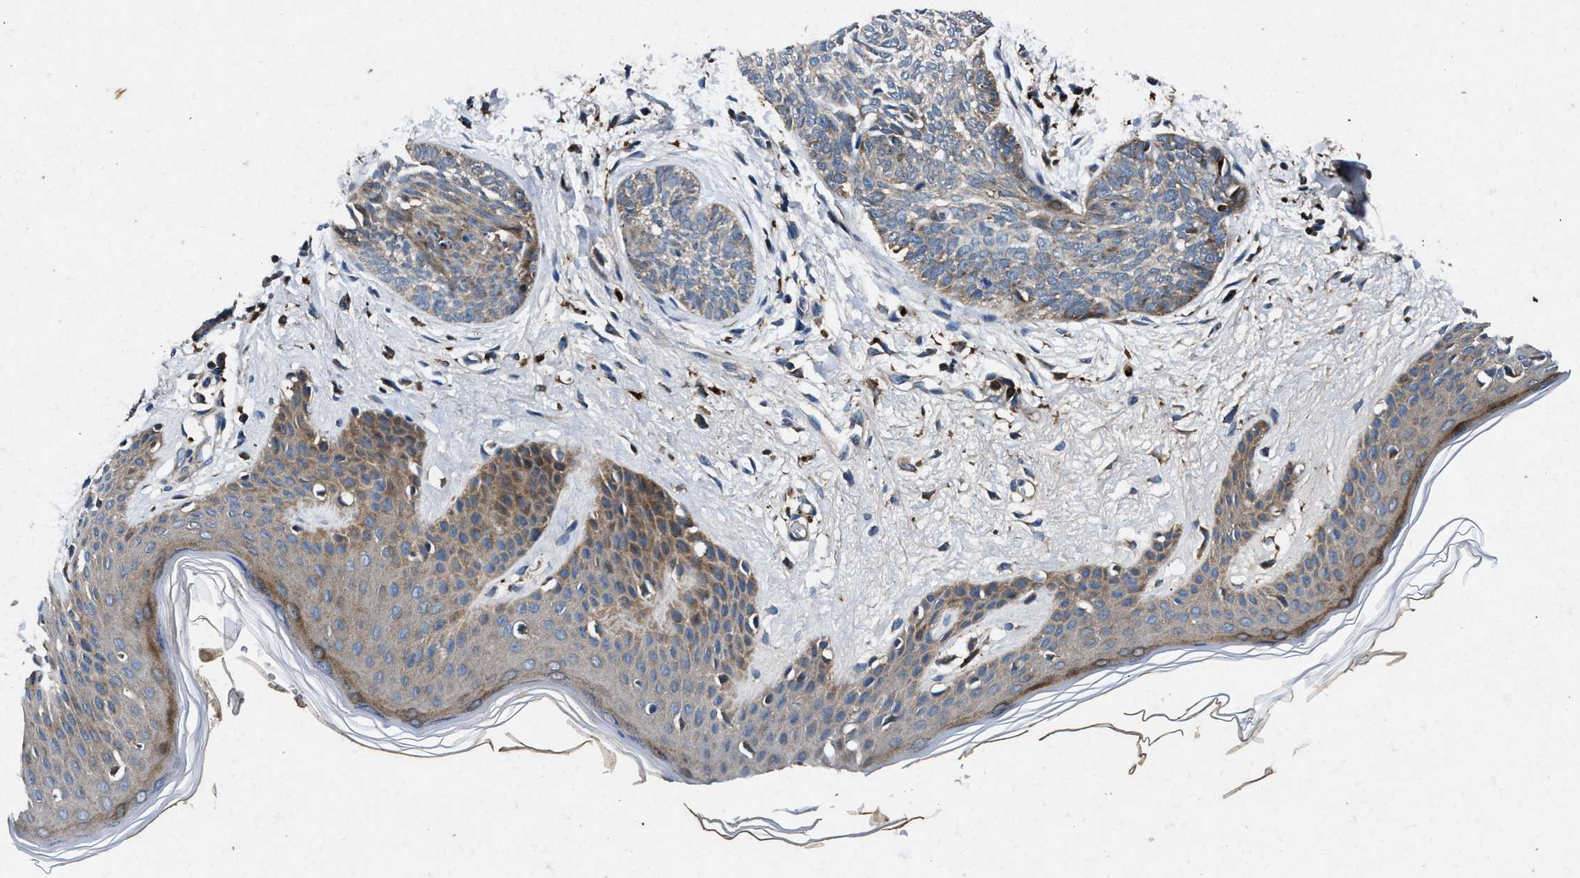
{"staining": {"intensity": "weak", "quantity": "<25%", "location": "cytoplasmic/membranous"}, "tissue": "skin cancer", "cell_type": "Tumor cells", "image_type": "cancer", "snomed": [{"axis": "morphology", "description": "Basal cell carcinoma"}, {"axis": "topography", "description": "Skin"}], "caption": "An immunohistochemistry image of skin cancer (basal cell carcinoma) is shown. There is no staining in tumor cells of skin cancer (basal cell carcinoma).", "gene": "FAM221A", "patient": {"sex": "female", "age": 59}}